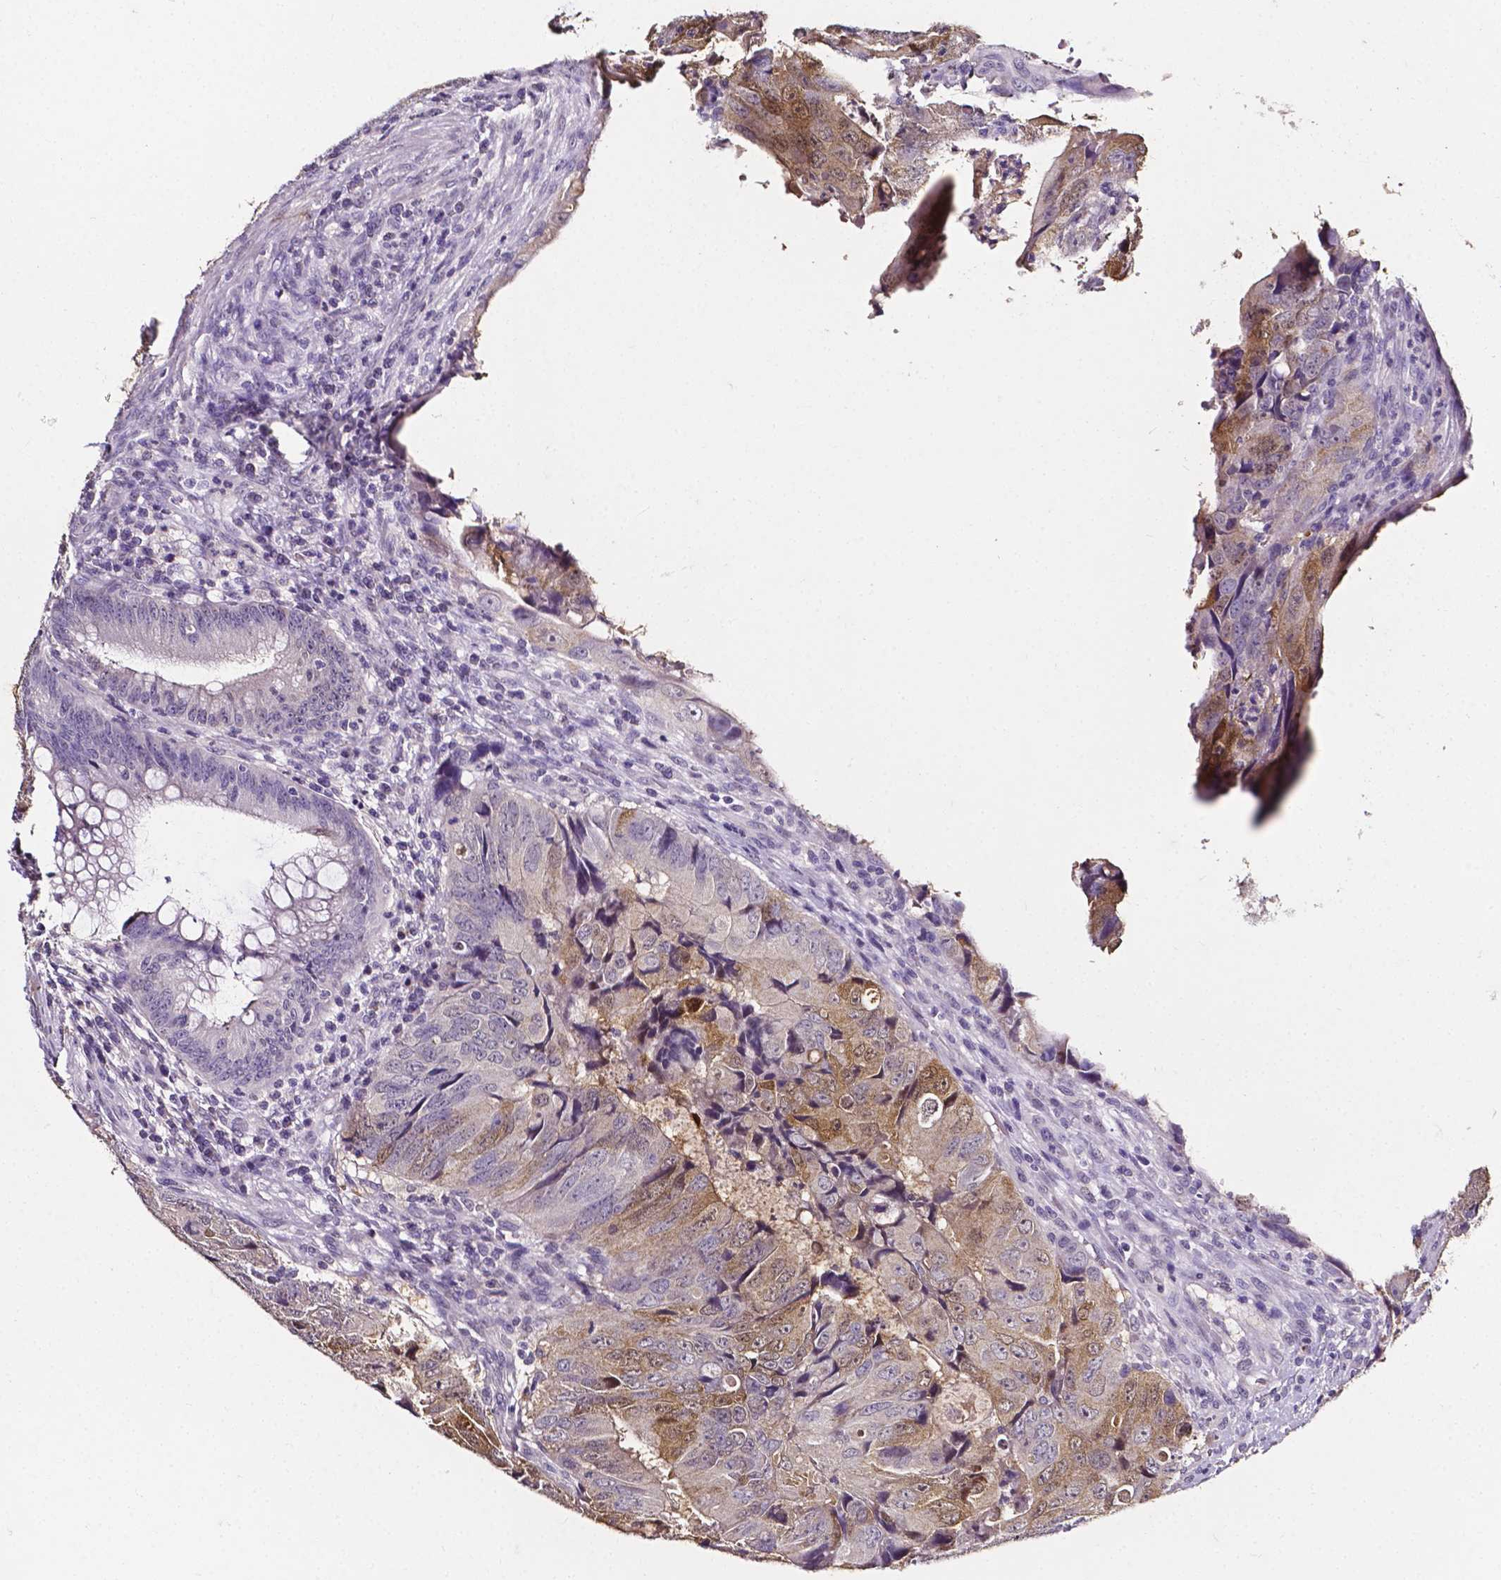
{"staining": {"intensity": "moderate", "quantity": "25%-75%", "location": "cytoplasmic/membranous"}, "tissue": "colorectal cancer", "cell_type": "Tumor cells", "image_type": "cancer", "snomed": [{"axis": "morphology", "description": "Adenocarcinoma, NOS"}, {"axis": "topography", "description": "Colon"}], "caption": "Human colorectal adenocarcinoma stained with a brown dye shows moderate cytoplasmic/membranous positive staining in approximately 25%-75% of tumor cells.", "gene": "PSAT1", "patient": {"sex": "male", "age": 79}}